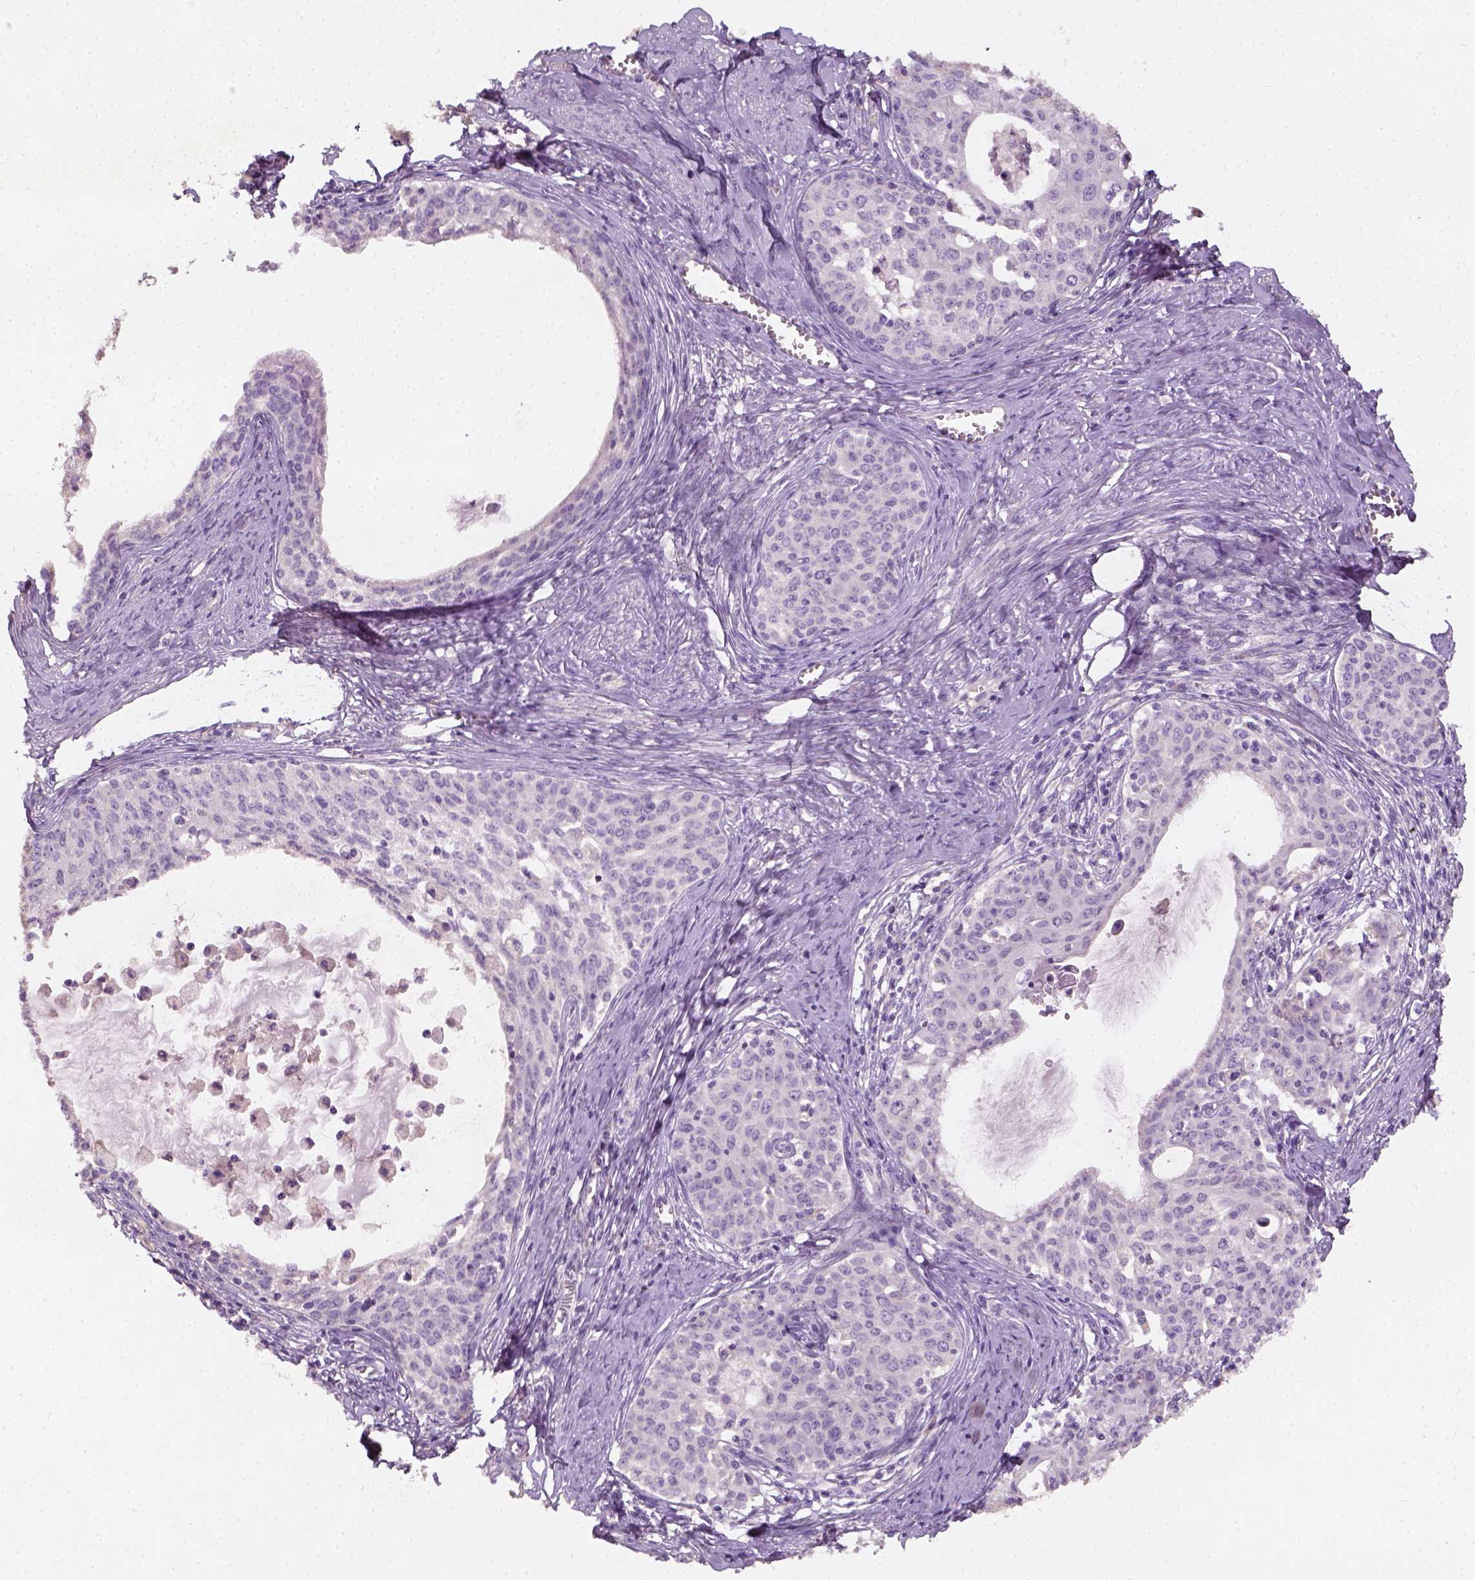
{"staining": {"intensity": "negative", "quantity": "none", "location": "none"}, "tissue": "cervical cancer", "cell_type": "Tumor cells", "image_type": "cancer", "snomed": [{"axis": "morphology", "description": "Squamous cell carcinoma, NOS"}, {"axis": "morphology", "description": "Adenocarcinoma, NOS"}, {"axis": "topography", "description": "Cervix"}], "caption": "The immunohistochemistry photomicrograph has no significant staining in tumor cells of cervical adenocarcinoma tissue. Nuclei are stained in blue.", "gene": "DHCR24", "patient": {"sex": "female", "age": 52}}